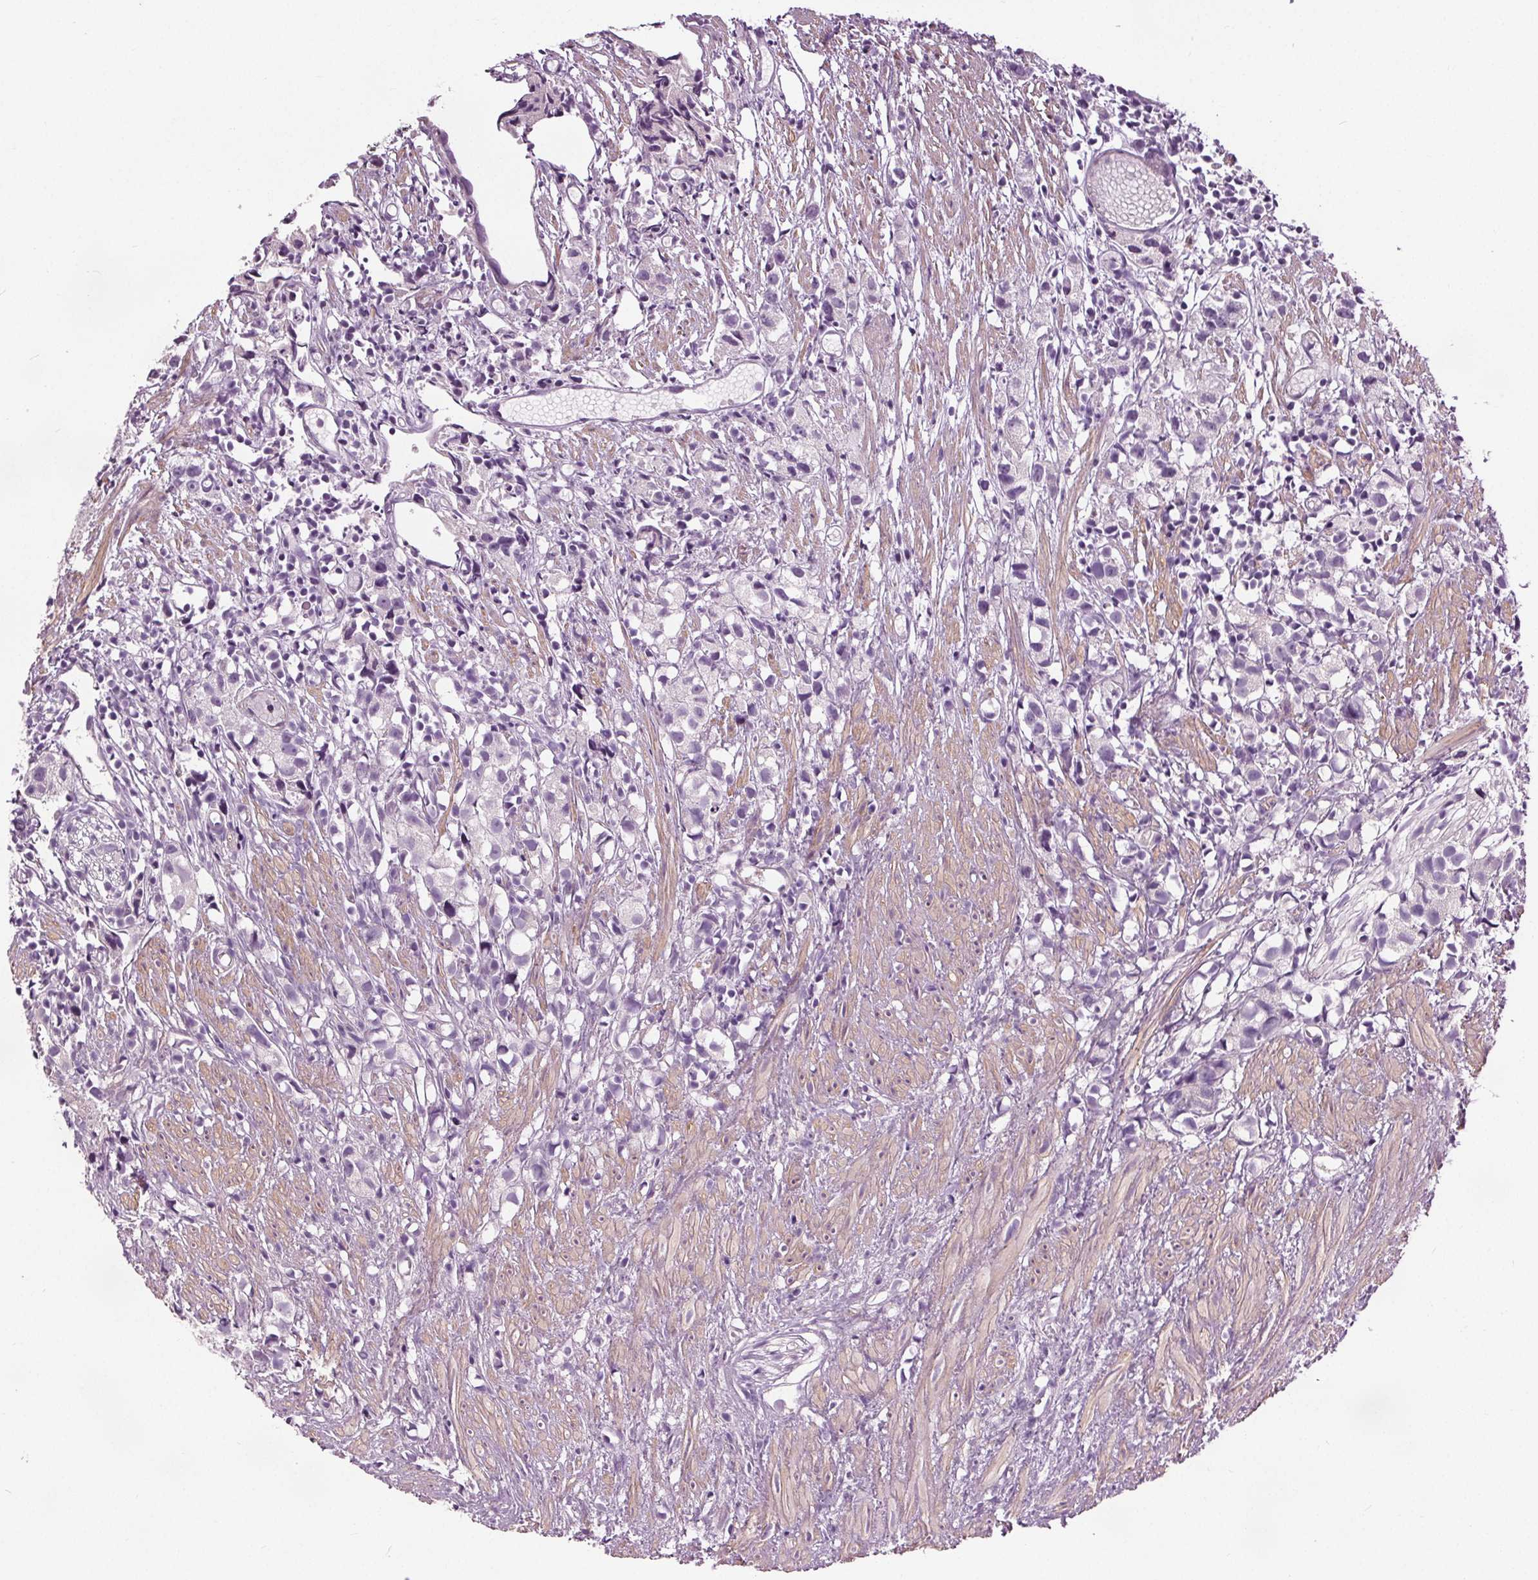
{"staining": {"intensity": "negative", "quantity": "none", "location": "none"}, "tissue": "prostate cancer", "cell_type": "Tumor cells", "image_type": "cancer", "snomed": [{"axis": "morphology", "description": "Adenocarcinoma, High grade"}, {"axis": "topography", "description": "Prostate"}], "caption": "The image displays no significant positivity in tumor cells of prostate cancer. (DAB (3,3'-diaminobenzidine) immunohistochemistry visualized using brightfield microscopy, high magnification).", "gene": "RASA1", "patient": {"sex": "male", "age": 68}}